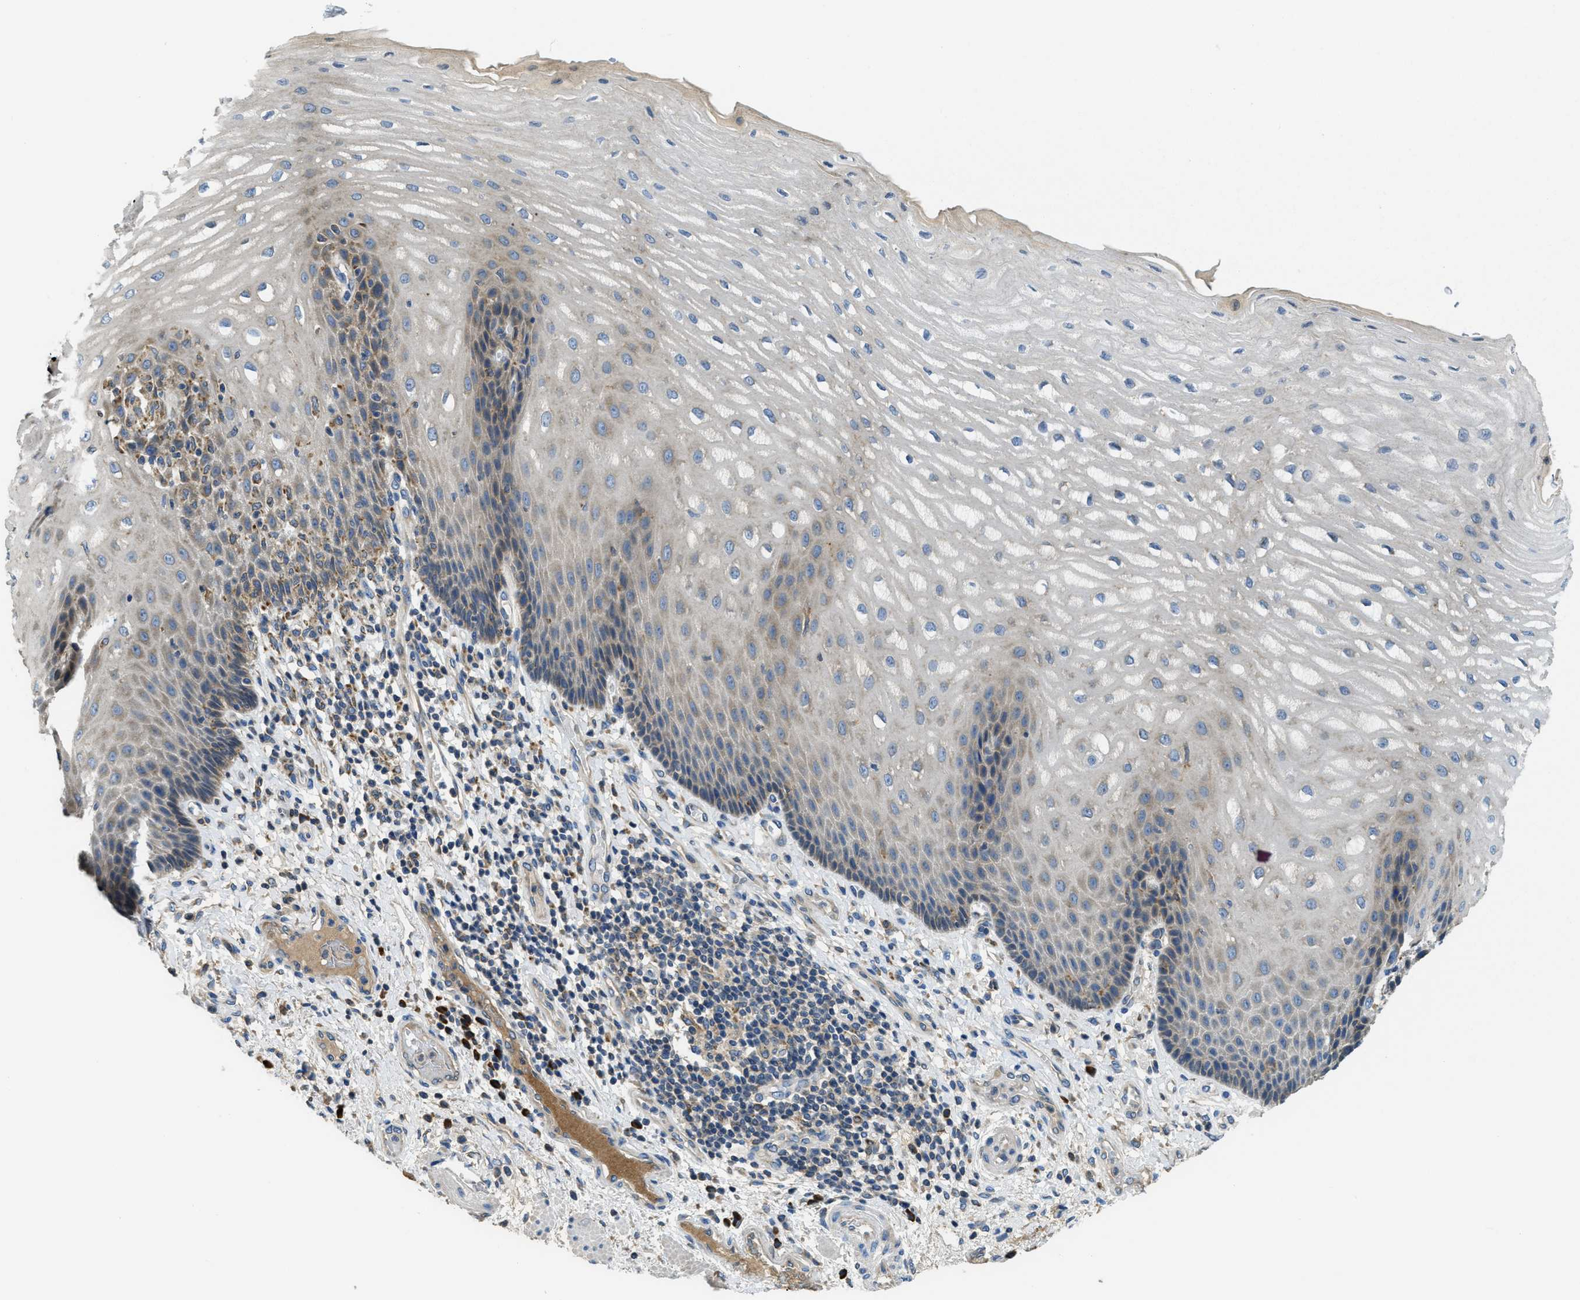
{"staining": {"intensity": "weak", "quantity": "<25%", "location": "cytoplasmic/membranous"}, "tissue": "esophagus", "cell_type": "Squamous epithelial cells", "image_type": "normal", "snomed": [{"axis": "morphology", "description": "Normal tissue, NOS"}, {"axis": "topography", "description": "Esophagus"}], "caption": "The photomicrograph exhibits no significant positivity in squamous epithelial cells of esophagus. (DAB IHC visualized using brightfield microscopy, high magnification).", "gene": "SSR1", "patient": {"sex": "male", "age": 54}}